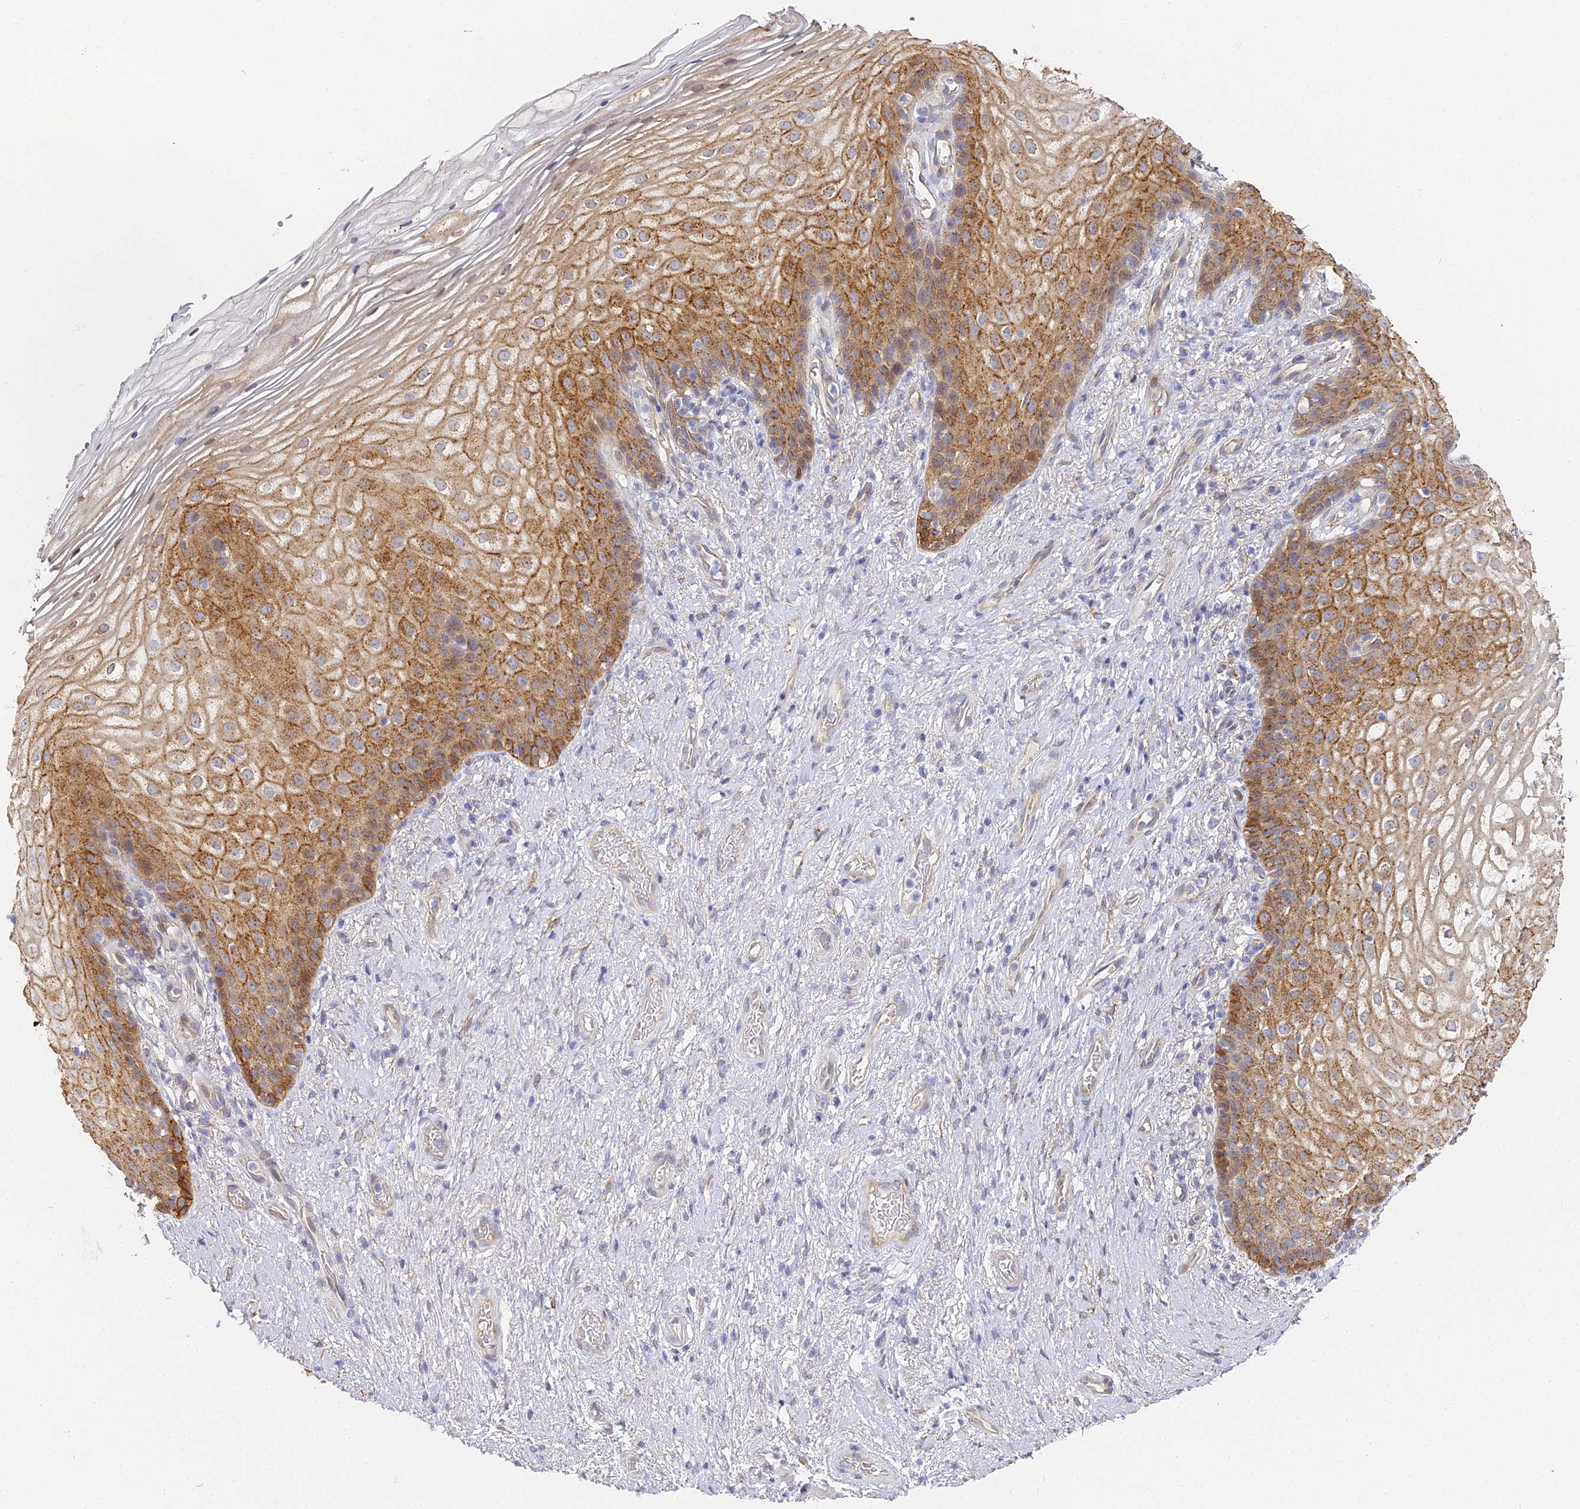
{"staining": {"intensity": "moderate", "quantity": ">75%", "location": "cytoplasmic/membranous"}, "tissue": "vagina", "cell_type": "Squamous epithelial cells", "image_type": "normal", "snomed": [{"axis": "morphology", "description": "Normal tissue, NOS"}, {"axis": "topography", "description": "Vagina"}], "caption": "Immunohistochemical staining of benign vagina exhibits >75% levels of moderate cytoplasmic/membranous protein staining in about >75% of squamous epithelial cells.", "gene": "GJA1", "patient": {"sex": "female", "age": 60}}